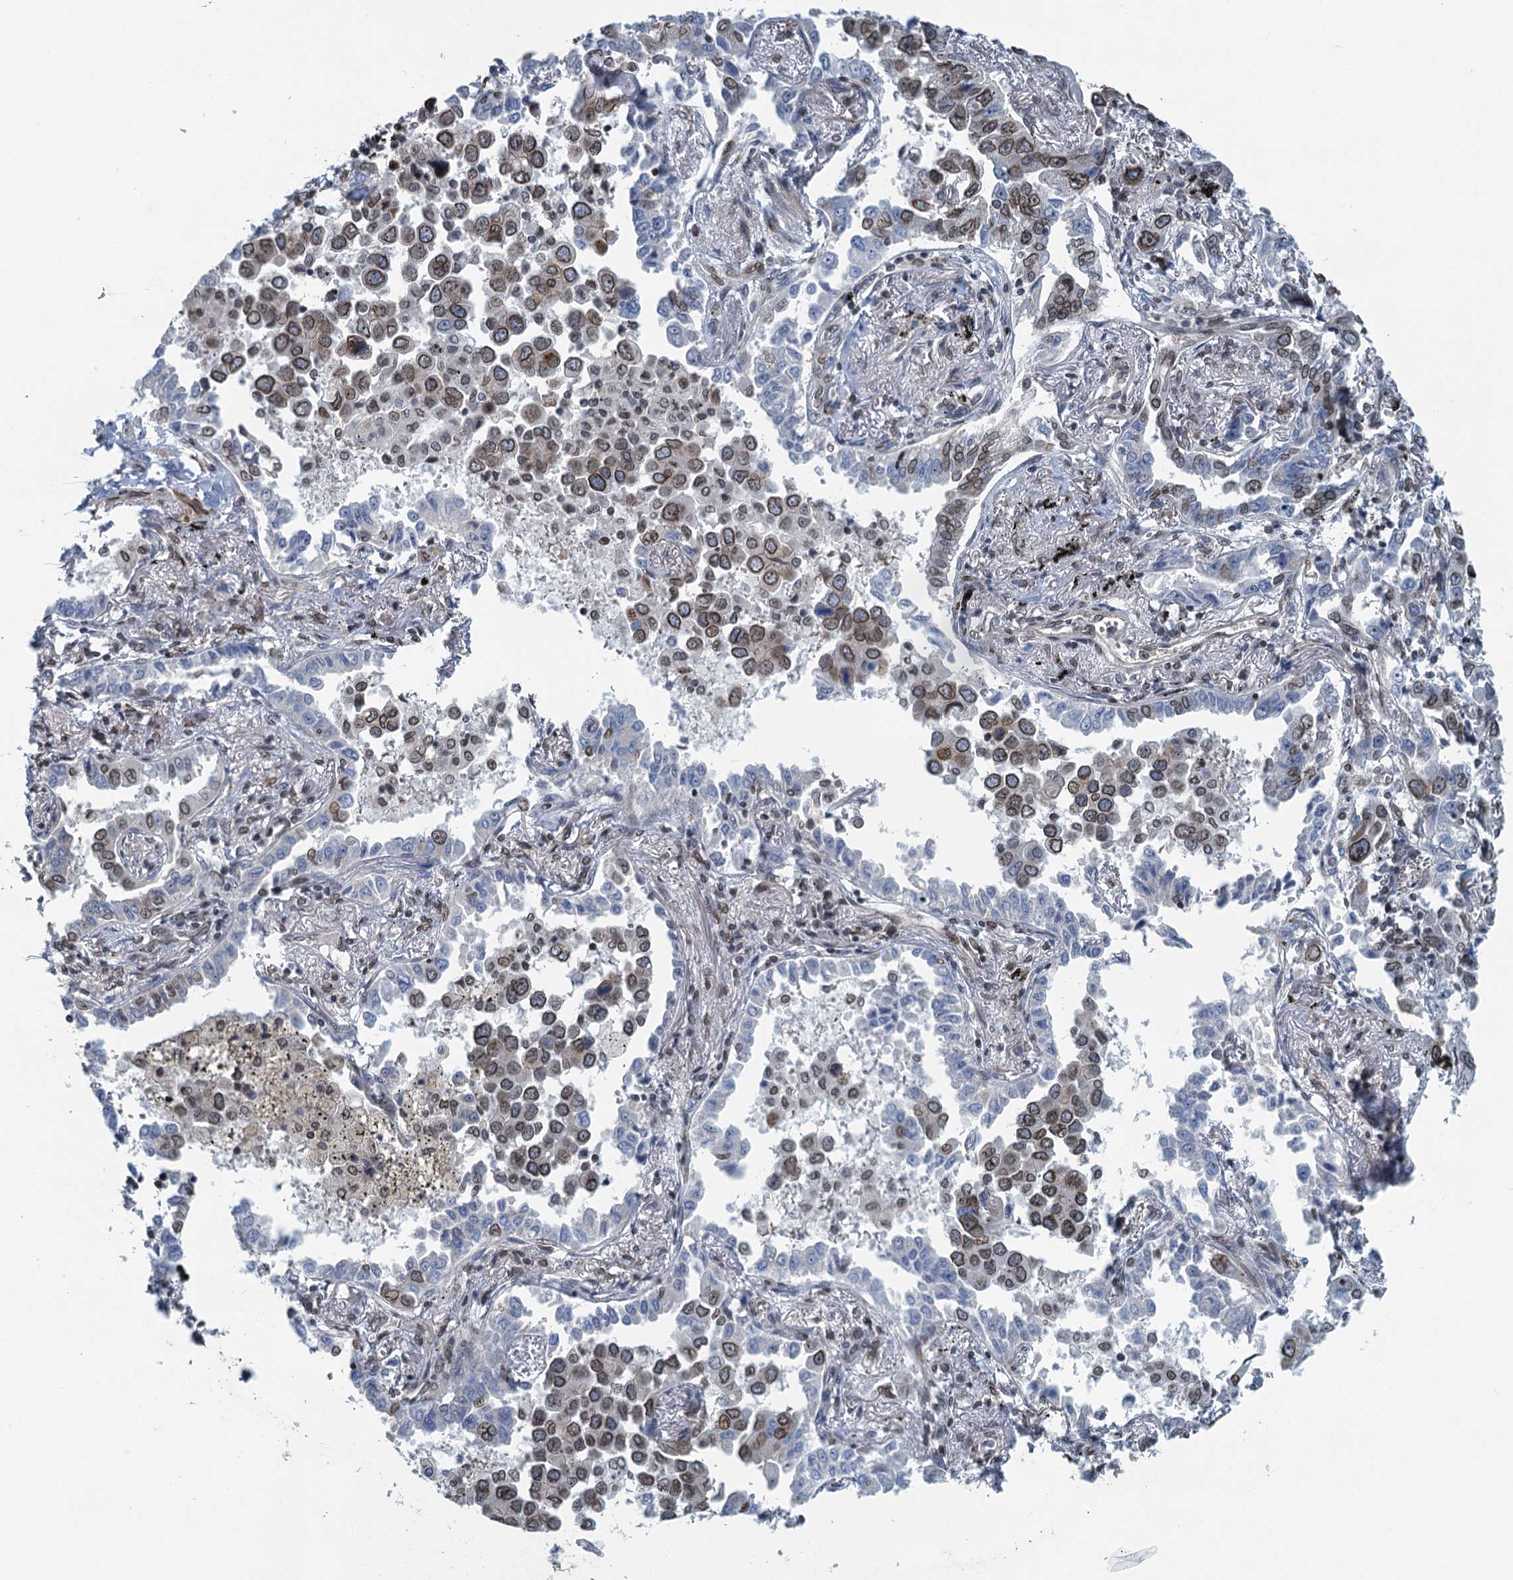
{"staining": {"intensity": "moderate", "quantity": ">75%", "location": "cytoplasmic/membranous,nuclear"}, "tissue": "lung cancer", "cell_type": "Tumor cells", "image_type": "cancer", "snomed": [{"axis": "morphology", "description": "Adenocarcinoma, NOS"}, {"axis": "topography", "description": "Lung"}], "caption": "IHC image of neoplastic tissue: human lung adenocarcinoma stained using immunohistochemistry (IHC) exhibits medium levels of moderate protein expression localized specifically in the cytoplasmic/membranous and nuclear of tumor cells, appearing as a cytoplasmic/membranous and nuclear brown color.", "gene": "CCDC34", "patient": {"sex": "male", "age": 67}}